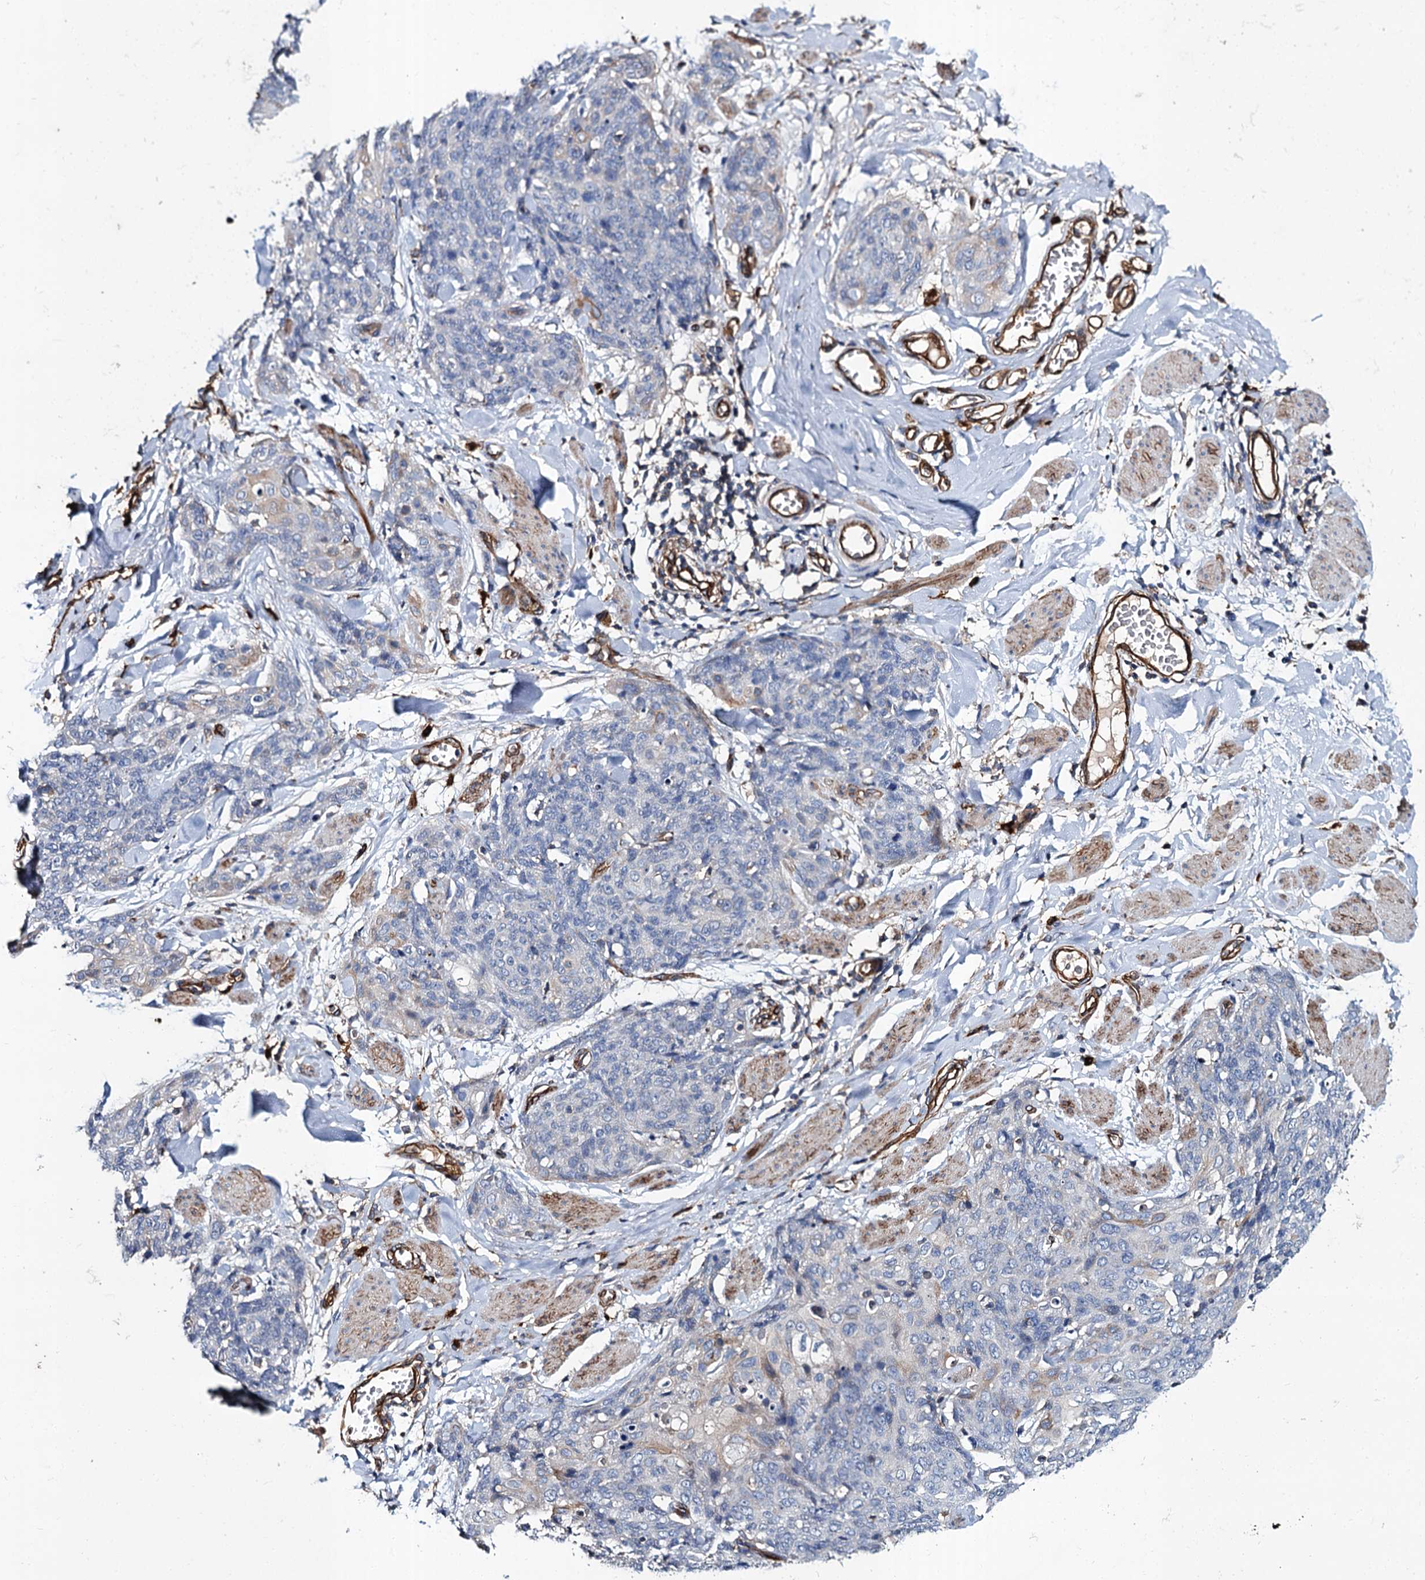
{"staining": {"intensity": "negative", "quantity": "none", "location": "none"}, "tissue": "skin cancer", "cell_type": "Tumor cells", "image_type": "cancer", "snomed": [{"axis": "morphology", "description": "Squamous cell carcinoma, NOS"}, {"axis": "topography", "description": "Skin"}, {"axis": "topography", "description": "Vulva"}], "caption": "A high-resolution micrograph shows immunohistochemistry (IHC) staining of skin cancer (squamous cell carcinoma), which demonstrates no significant expression in tumor cells.", "gene": "CACNA1C", "patient": {"sex": "female", "age": 85}}